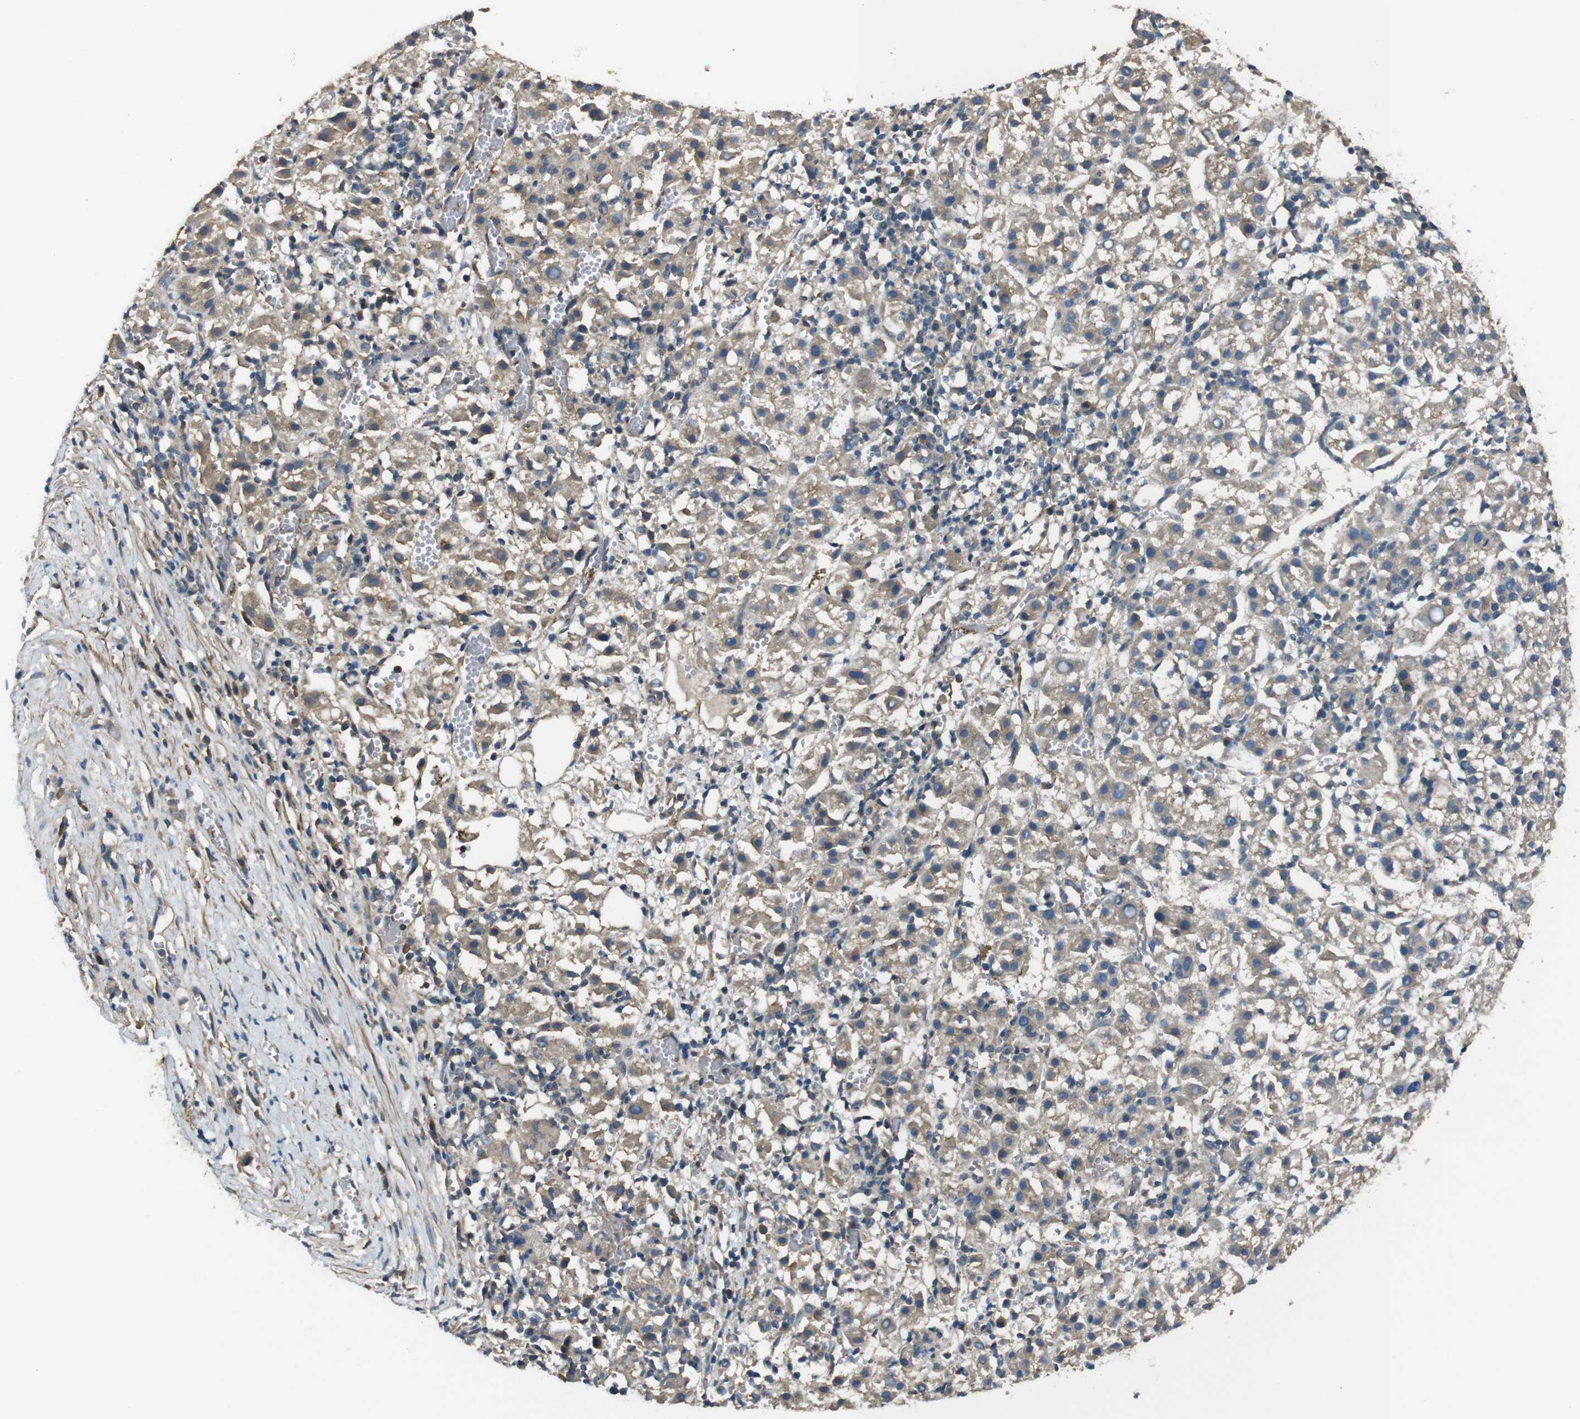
{"staining": {"intensity": "weak", "quantity": "<25%", "location": "cytoplasmic/membranous"}, "tissue": "liver cancer", "cell_type": "Tumor cells", "image_type": "cancer", "snomed": [{"axis": "morphology", "description": "Carcinoma, Hepatocellular, NOS"}, {"axis": "topography", "description": "Liver"}], "caption": "Immunohistochemistry (IHC) of liver cancer (hepatocellular carcinoma) displays no positivity in tumor cells.", "gene": "FUT2", "patient": {"sex": "female", "age": 58}}